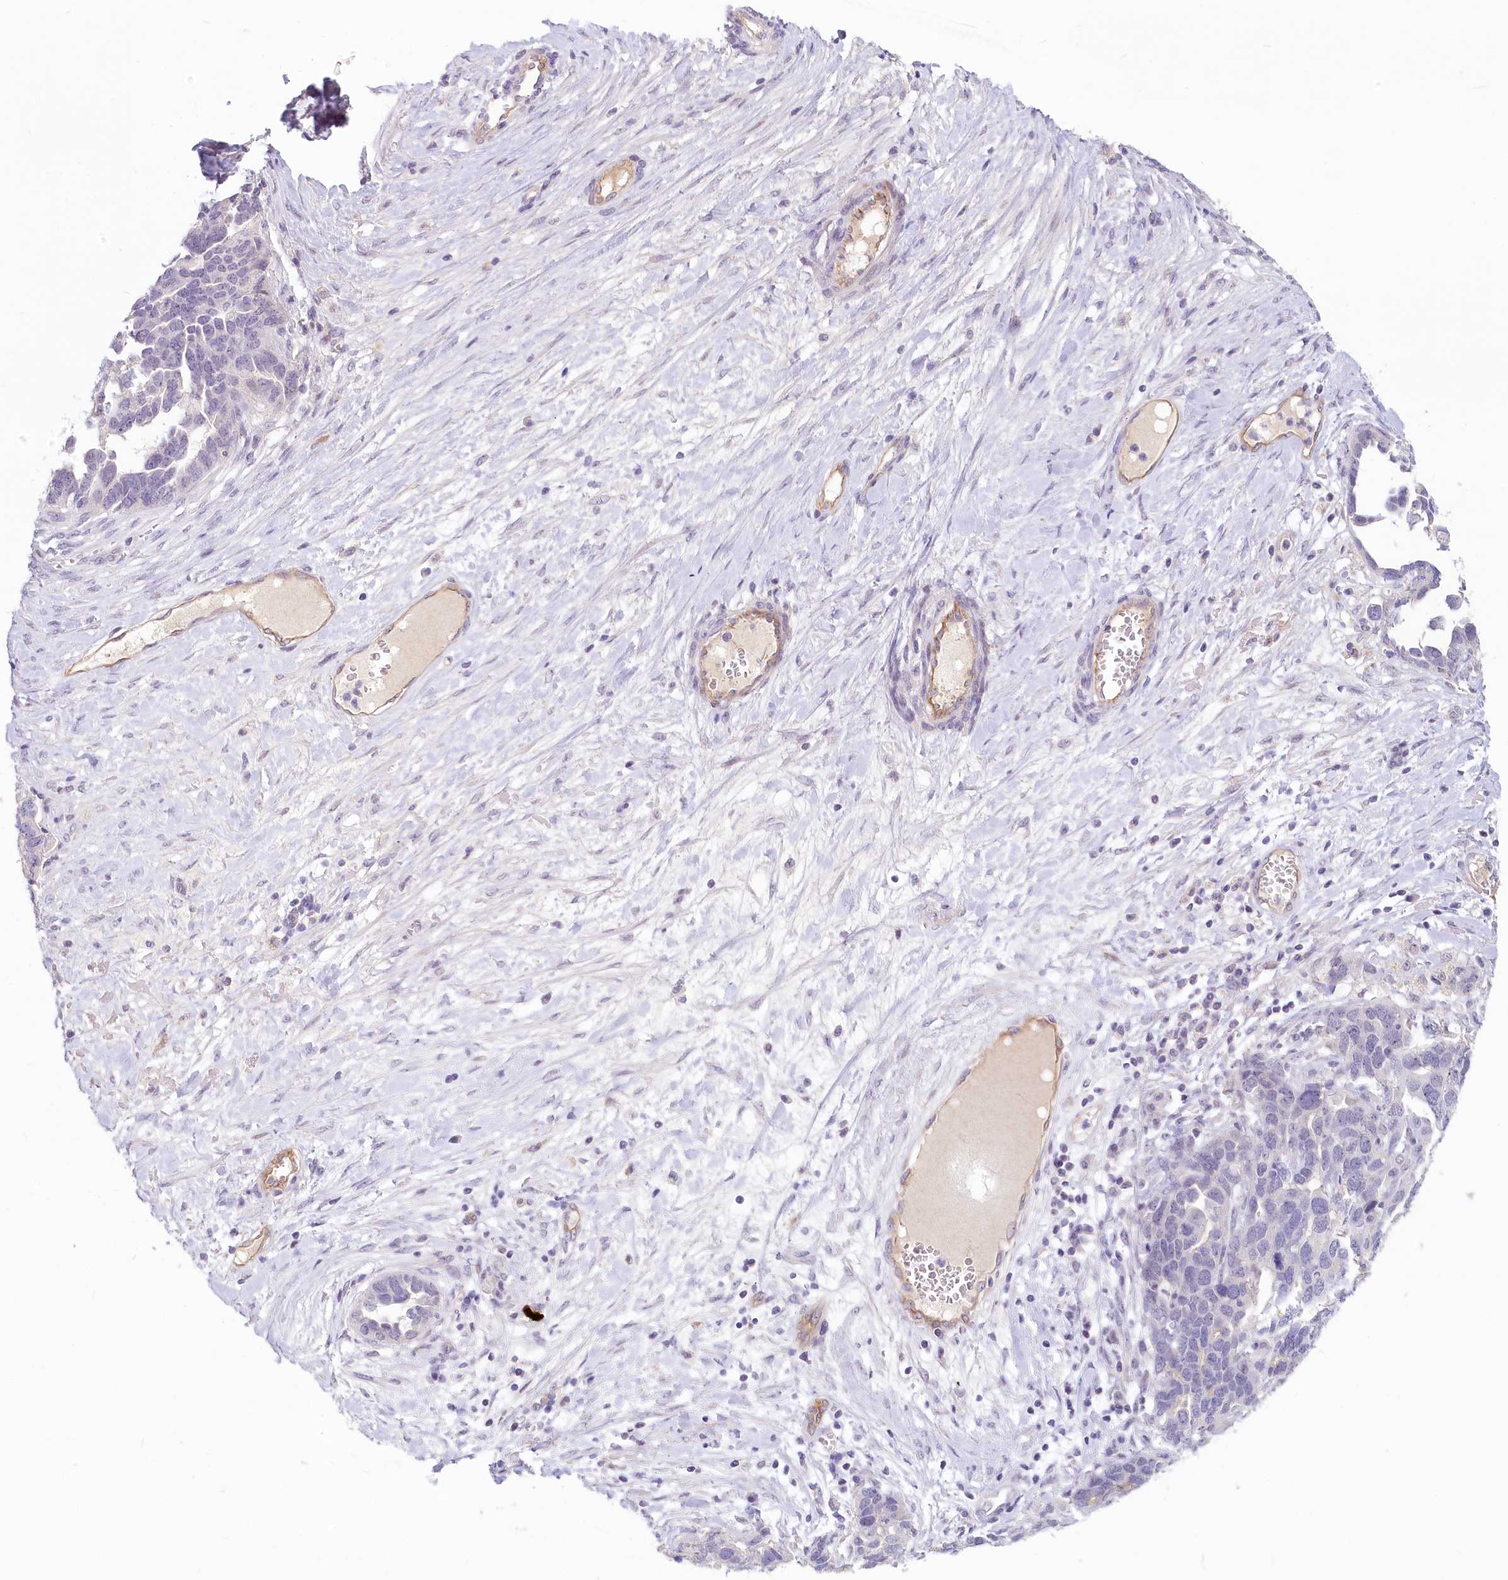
{"staining": {"intensity": "negative", "quantity": "none", "location": "none"}, "tissue": "ovarian cancer", "cell_type": "Tumor cells", "image_type": "cancer", "snomed": [{"axis": "morphology", "description": "Cystadenocarcinoma, serous, NOS"}, {"axis": "topography", "description": "Ovary"}], "caption": "The micrograph demonstrates no significant positivity in tumor cells of serous cystadenocarcinoma (ovarian).", "gene": "PROCR", "patient": {"sex": "female", "age": 54}}